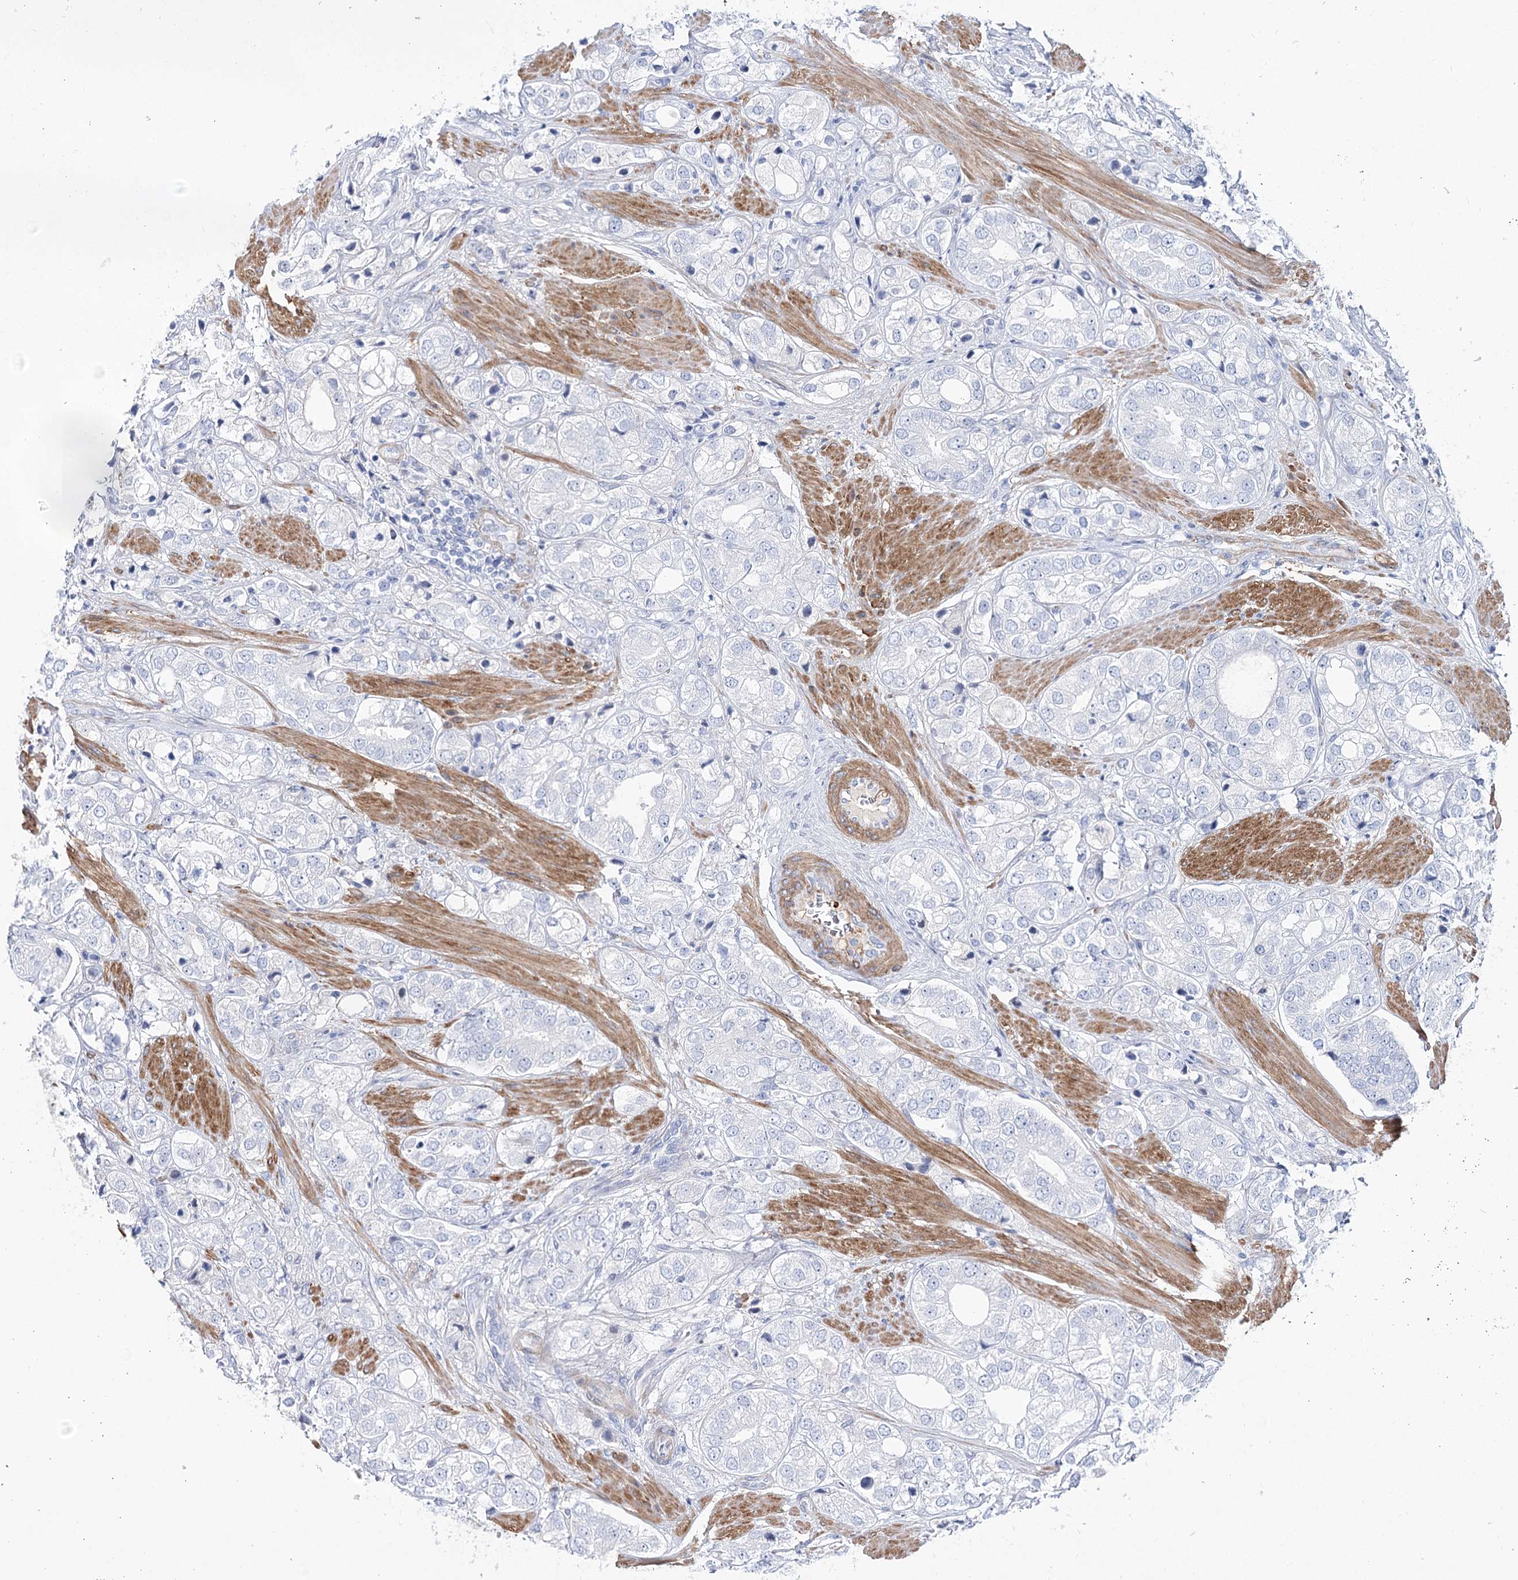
{"staining": {"intensity": "negative", "quantity": "none", "location": "none"}, "tissue": "prostate cancer", "cell_type": "Tumor cells", "image_type": "cancer", "snomed": [{"axis": "morphology", "description": "Adenocarcinoma, High grade"}, {"axis": "topography", "description": "Prostate"}], "caption": "The immunohistochemistry histopathology image has no significant staining in tumor cells of prostate cancer tissue. (DAB (3,3'-diaminobenzidine) immunohistochemistry visualized using brightfield microscopy, high magnification).", "gene": "ANKRD23", "patient": {"sex": "male", "age": 50}}